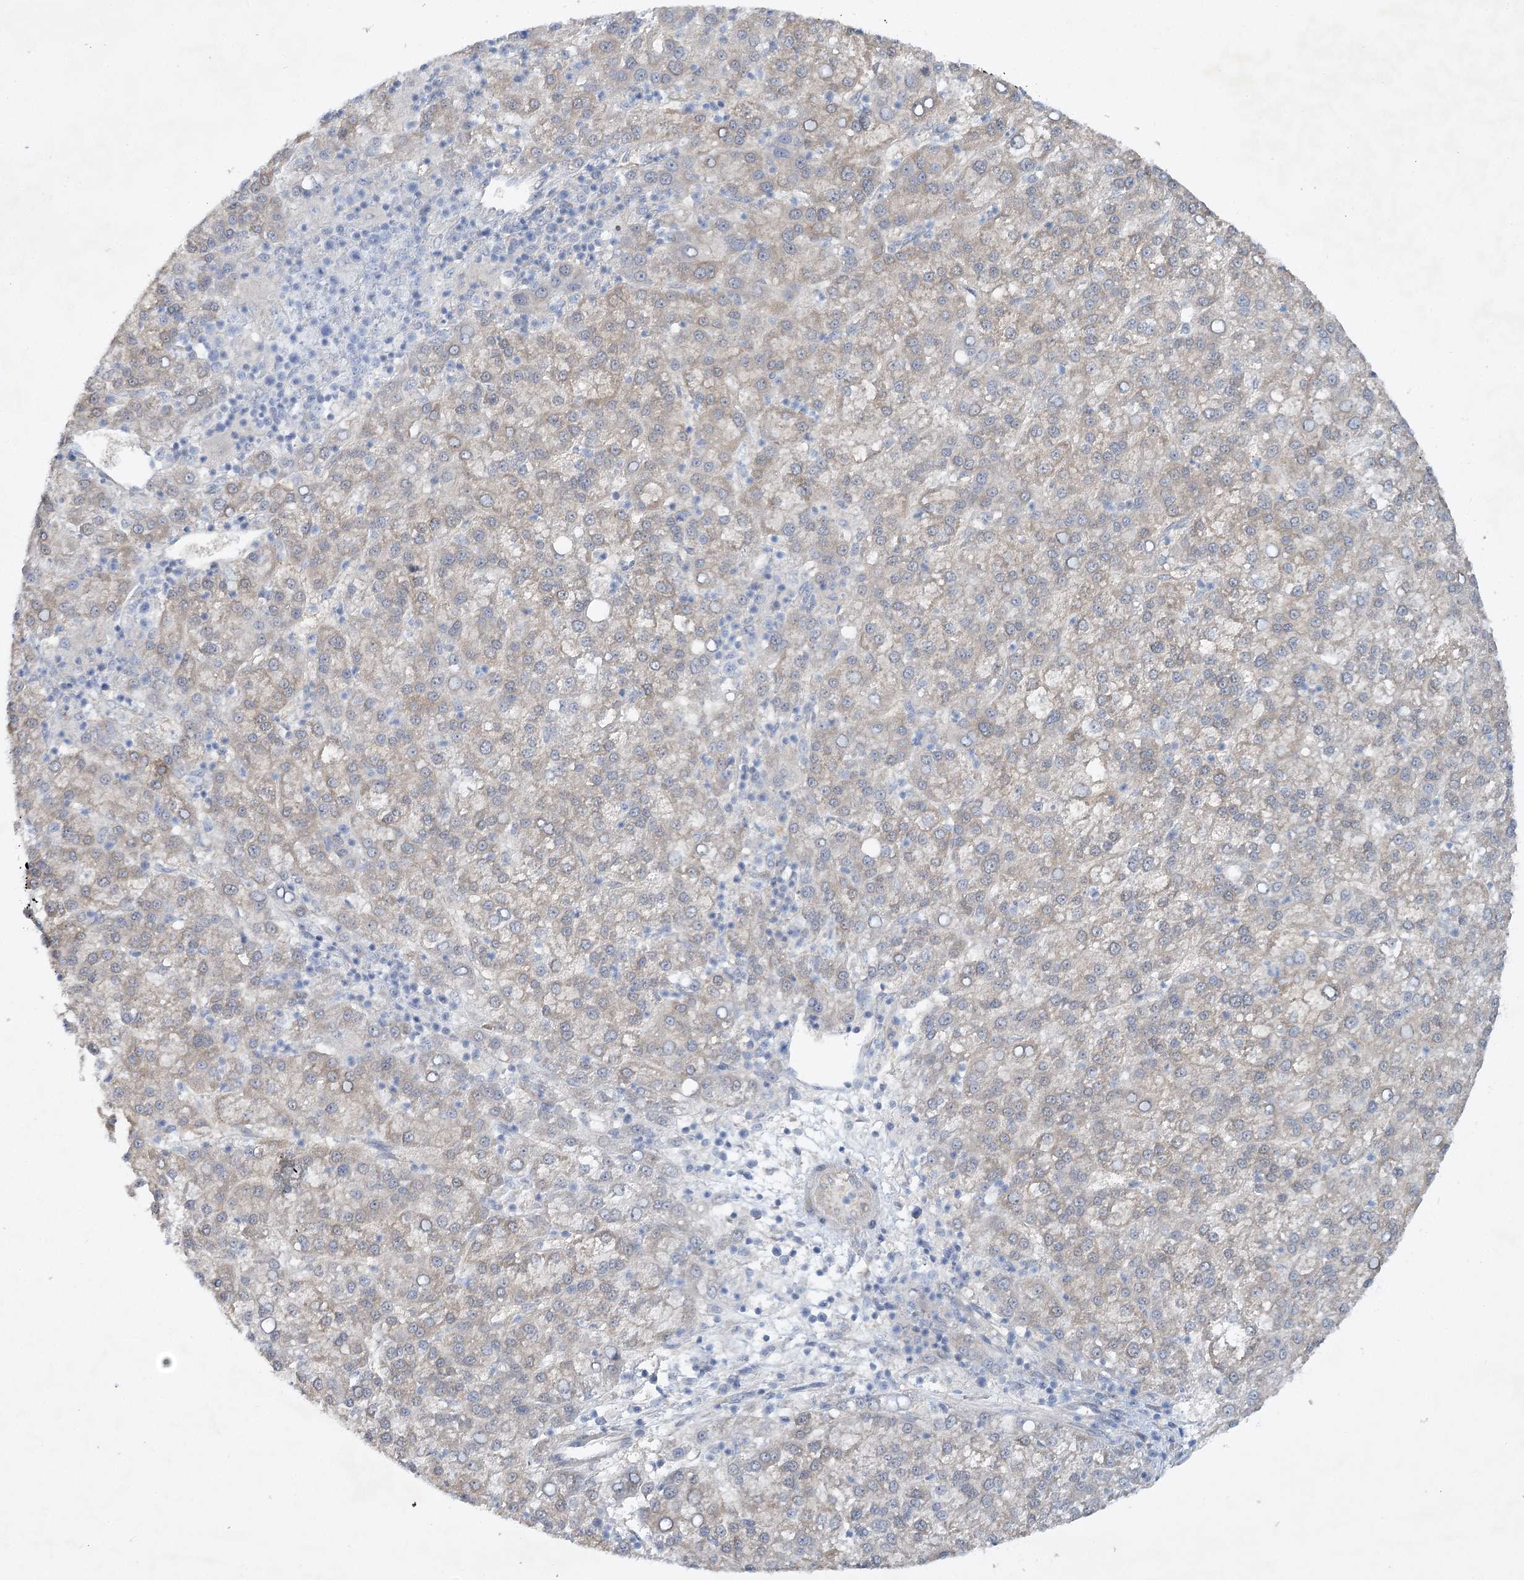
{"staining": {"intensity": "weak", "quantity": "<25%", "location": "cytoplasmic/membranous"}, "tissue": "liver cancer", "cell_type": "Tumor cells", "image_type": "cancer", "snomed": [{"axis": "morphology", "description": "Carcinoma, Hepatocellular, NOS"}, {"axis": "topography", "description": "Liver"}], "caption": "This is an immunohistochemistry image of liver hepatocellular carcinoma. There is no staining in tumor cells.", "gene": "AAMDC", "patient": {"sex": "female", "age": 58}}